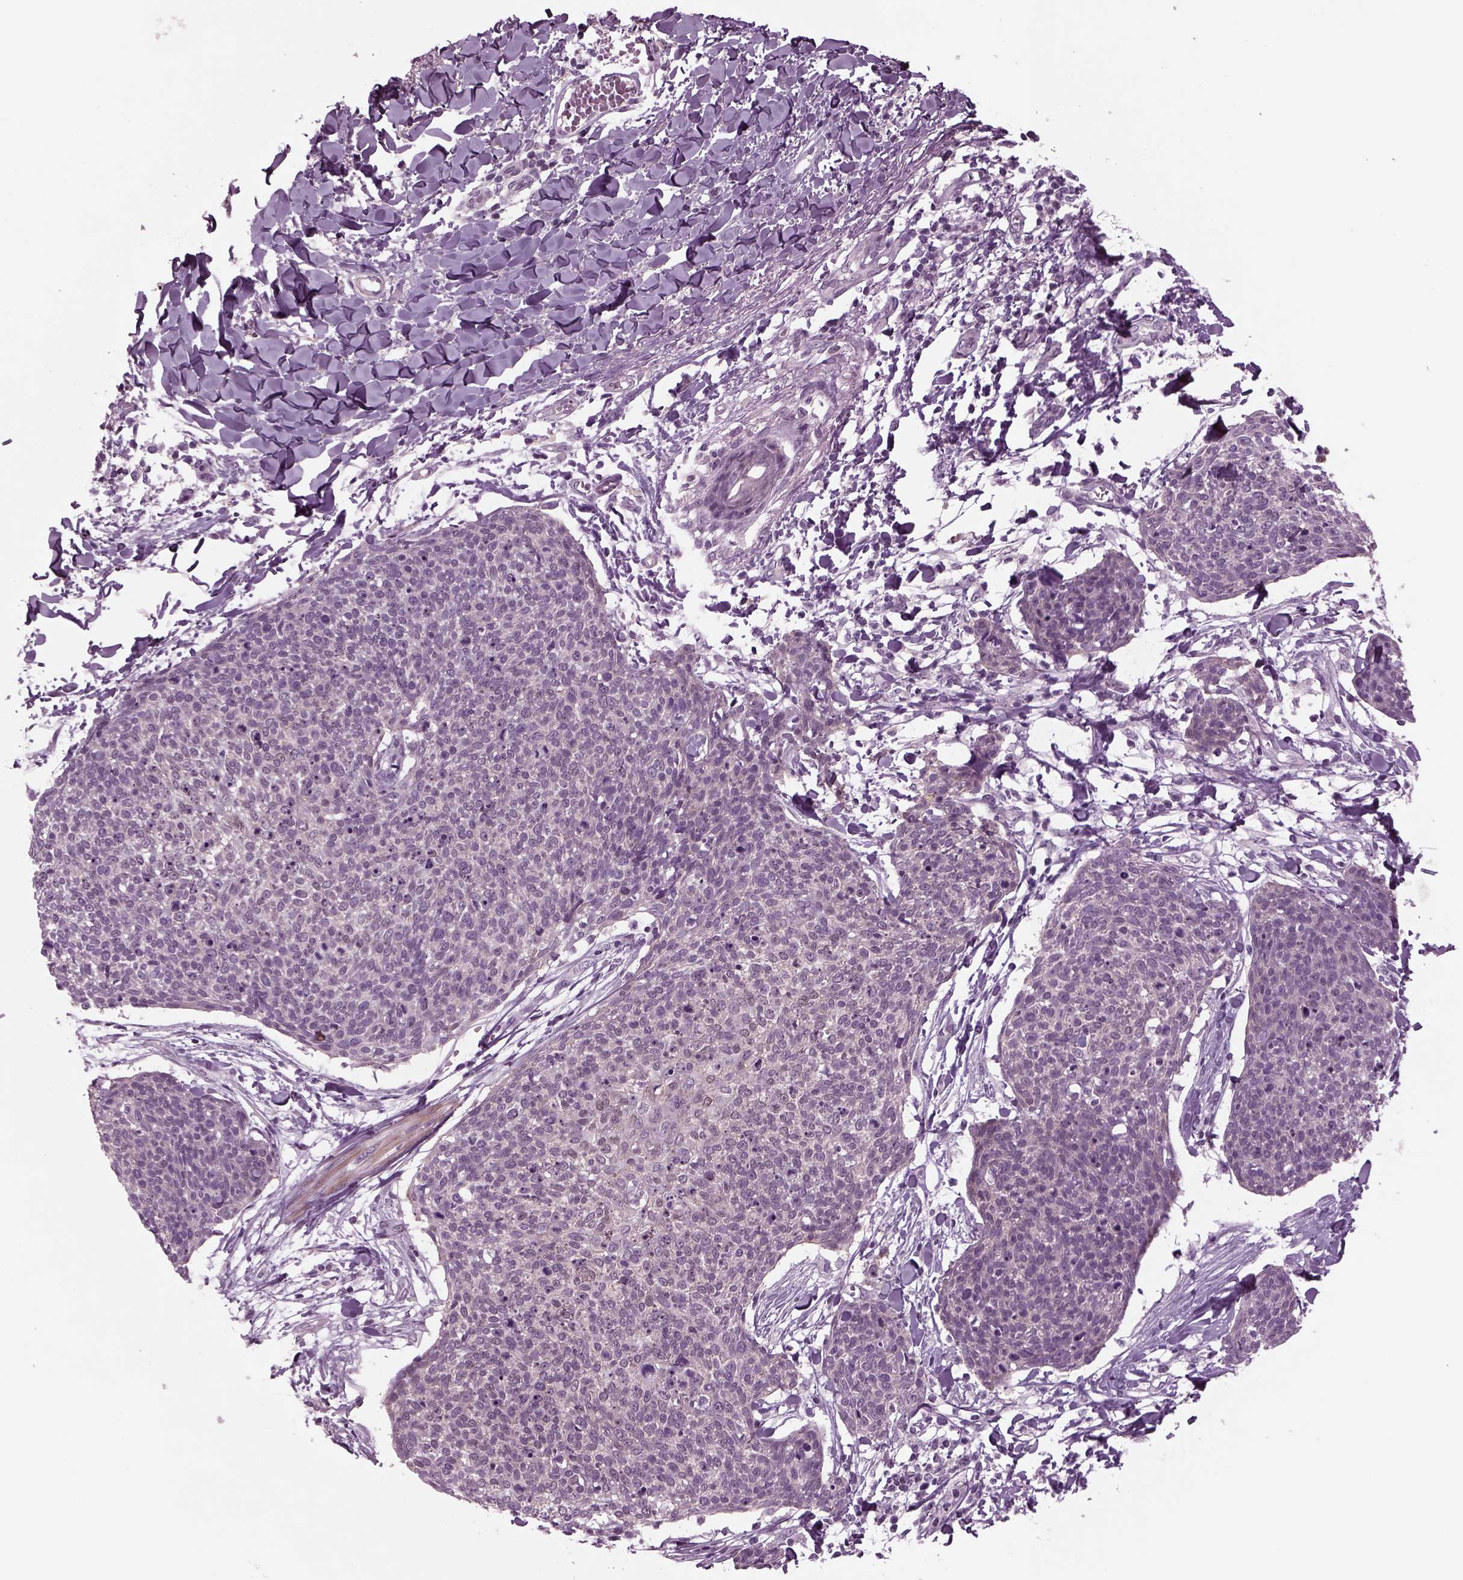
{"staining": {"intensity": "negative", "quantity": "none", "location": "none"}, "tissue": "skin cancer", "cell_type": "Tumor cells", "image_type": "cancer", "snomed": [{"axis": "morphology", "description": "Squamous cell carcinoma, NOS"}, {"axis": "topography", "description": "Skin"}, {"axis": "topography", "description": "Vulva"}], "caption": "Tumor cells are negative for brown protein staining in skin cancer (squamous cell carcinoma). (Immunohistochemistry, brightfield microscopy, high magnification).", "gene": "ODF3", "patient": {"sex": "female", "age": 75}}